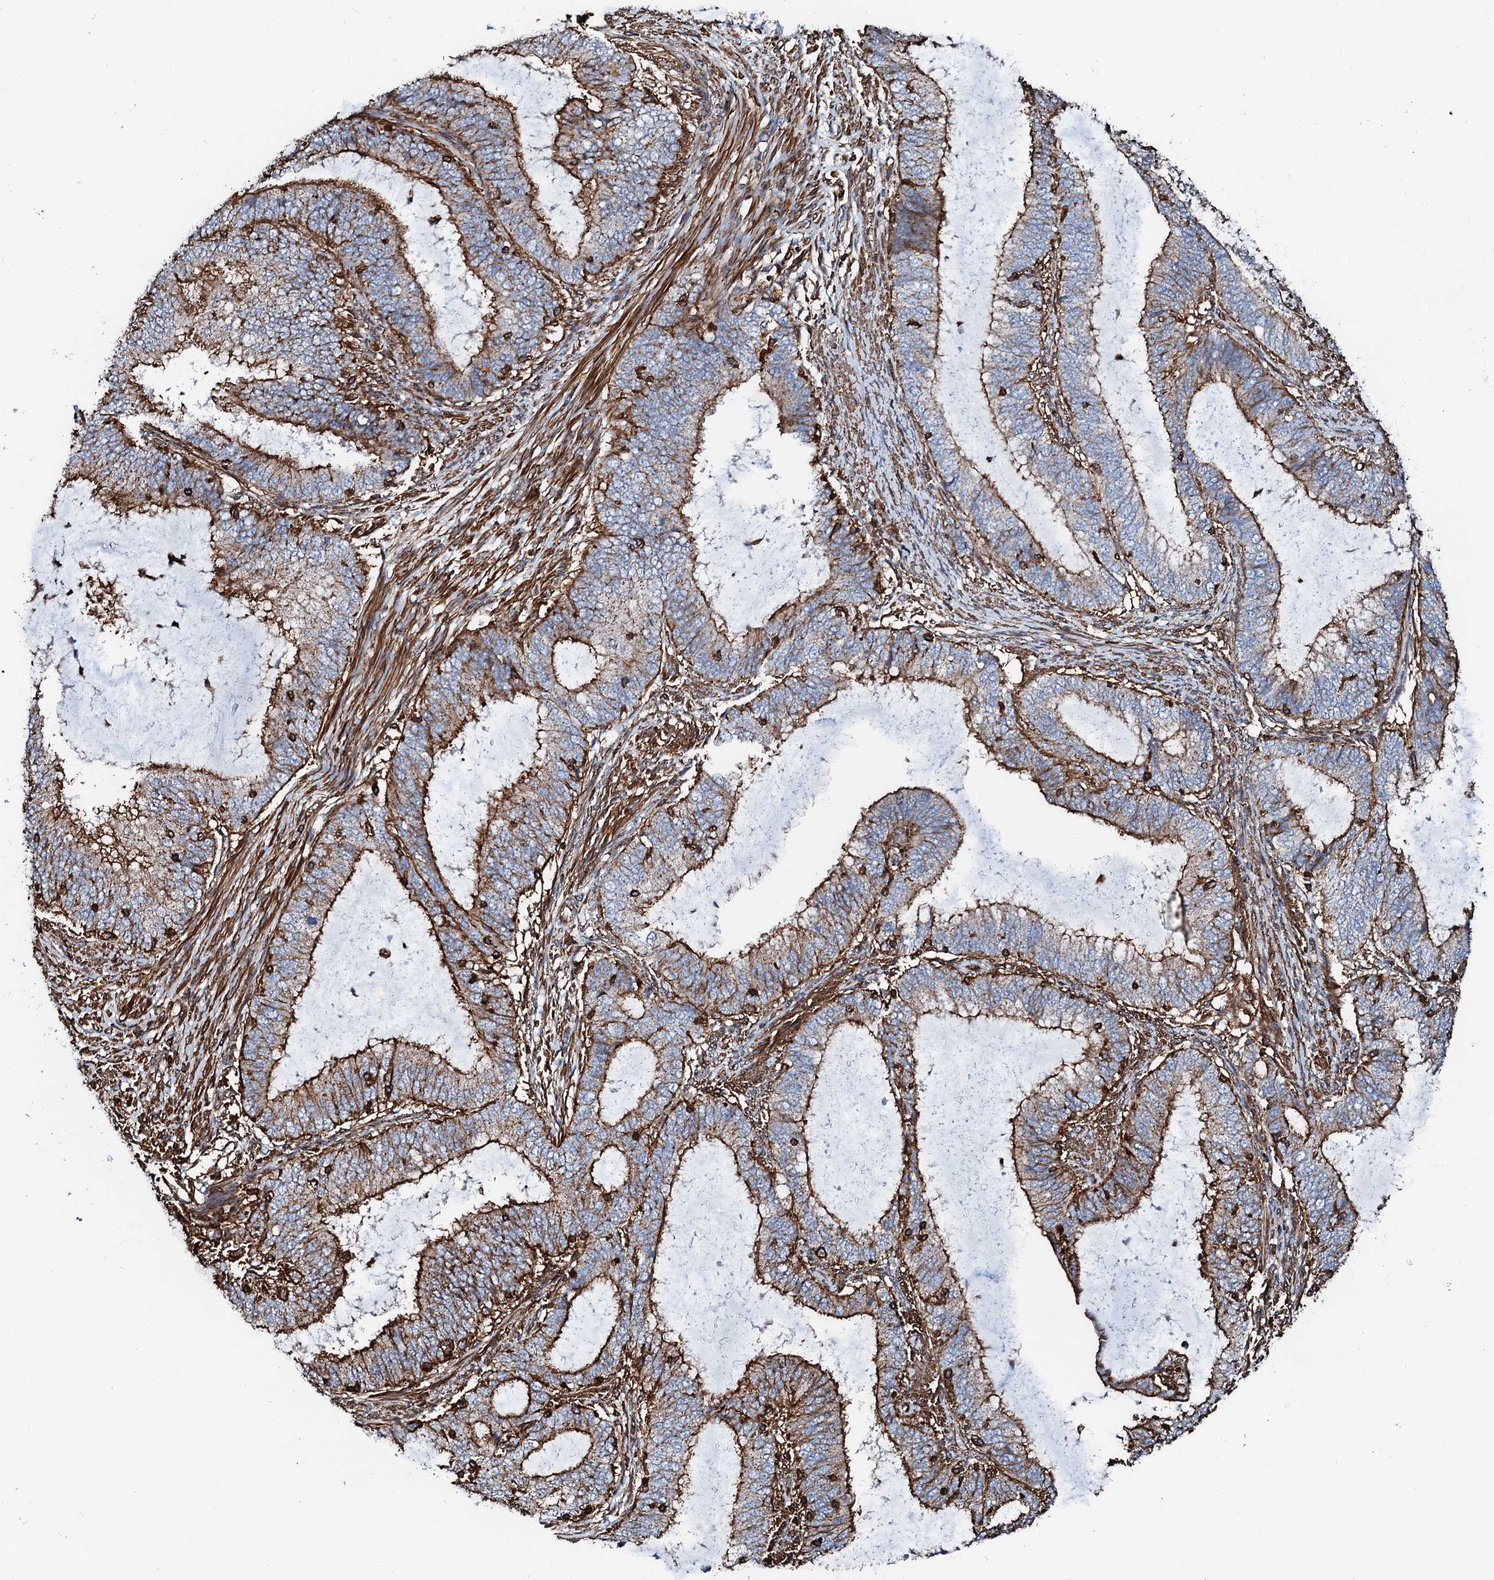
{"staining": {"intensity": "strong", "quantity": ">75%", "location": "cytoplasmic/membranous"}, "tissue": "endometrial cancer", "cell_type": "Tumor cells", "image_type": "cancer", "snomed": [{"axis": "morphology", "description": "Adenocarcinoma, NOS"}, {"axis": "topography", "description": "Endometrium"}], "caption": "Tumor cells reveal strong cytoplasmic/membranous positivity in approximately >75% of cells in endometrial cancer.", "gene": "INTS10", "patient": {"sex": "female", "age": 51}}